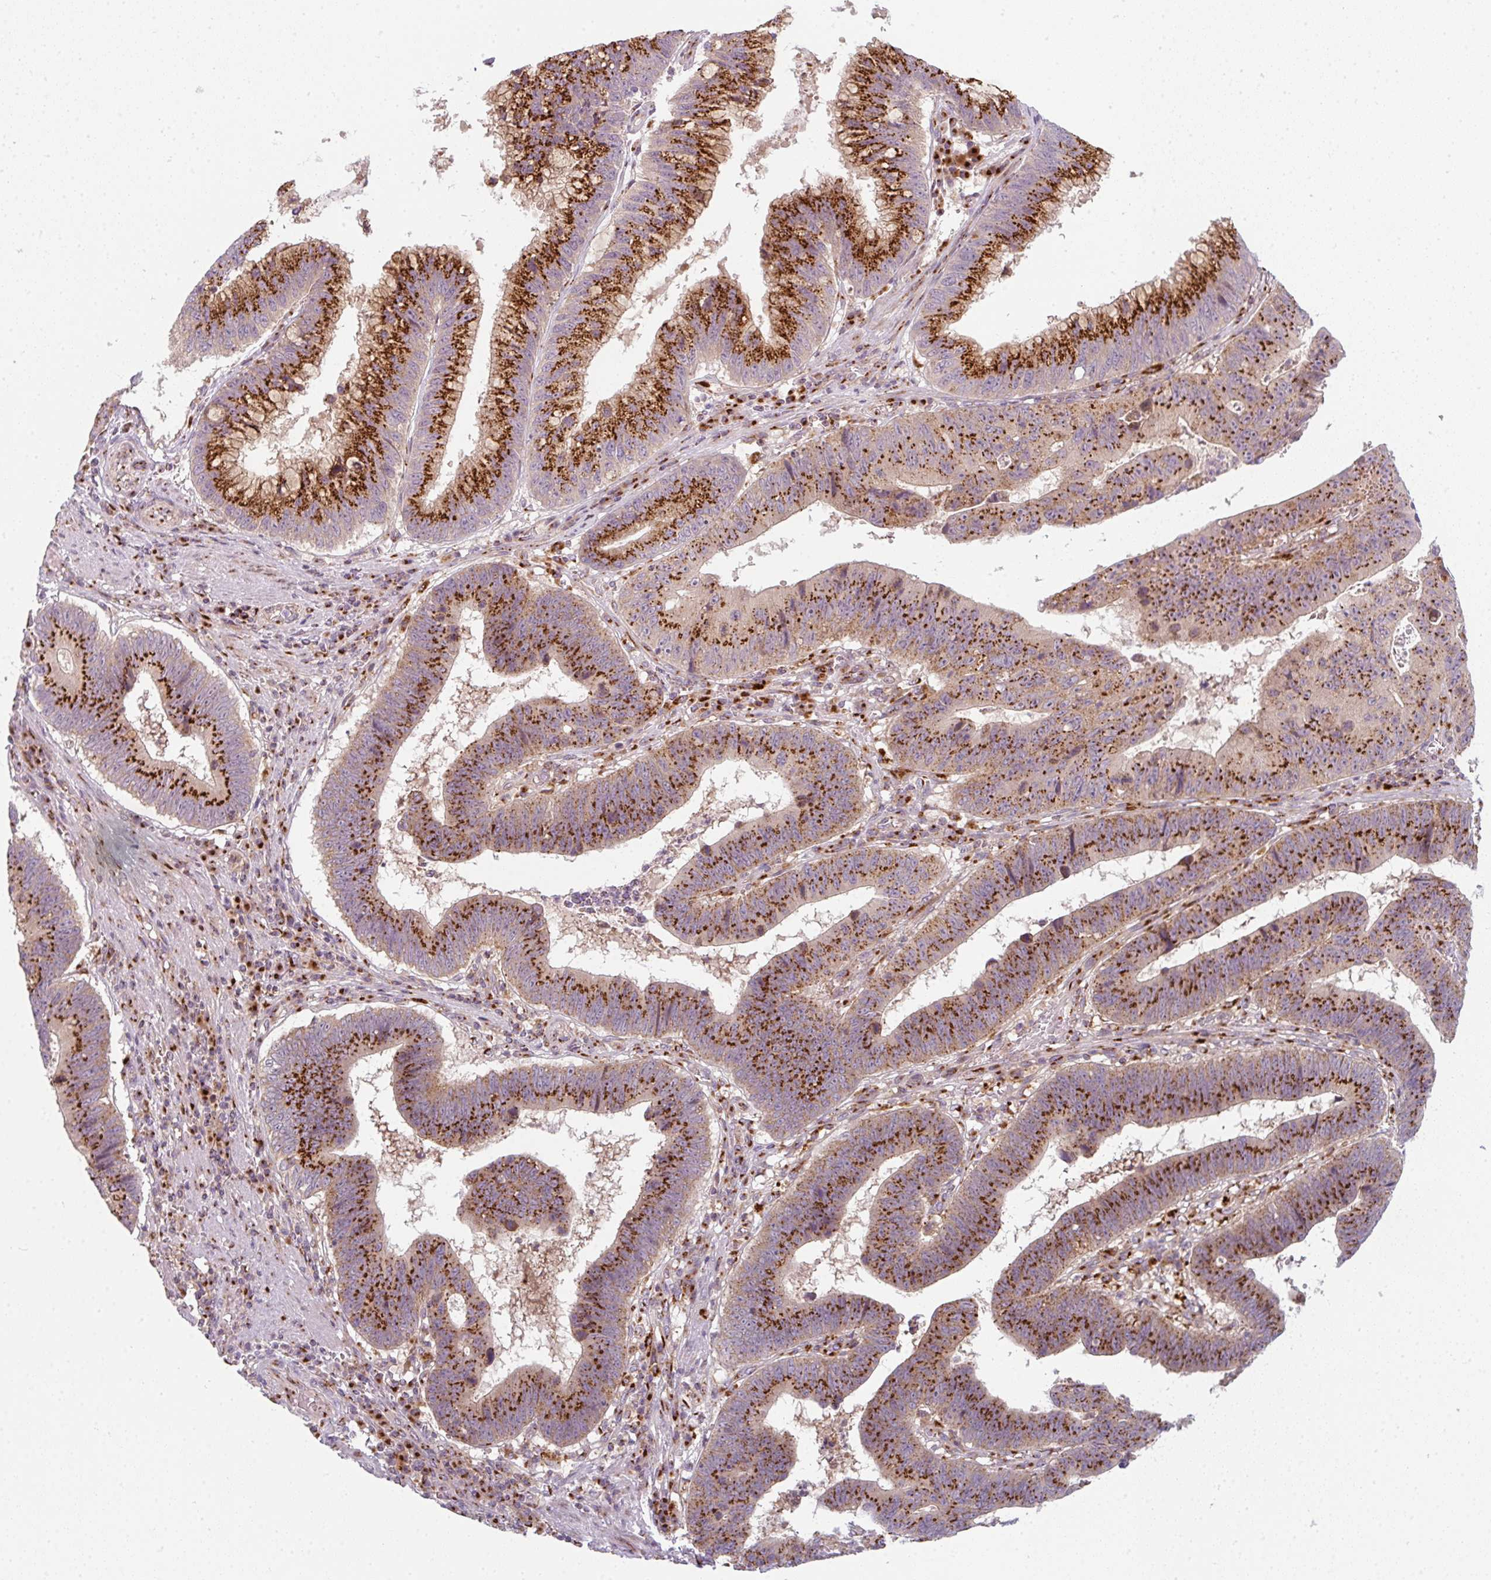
{"staining": {"intensity": "strong", "quantity": ">75%", "location": "cytoplasmic/membranous"}, "tissue": "stomach cancer", "cell_type": "Tumor cells", "image_type": "cancer", "snomed": [{"axis": "morphology", "description": "Adenocarcinoma, NOS"}, {"axis": "topography", "description": "Stomach"}], "caption": "Stomach adenocarcinoma tissue displays strong cytoplasmic/membranous positivity in approximately >75% of tumor cells", "gene": "GVQW3", "patient": {"sex": "male", "age": 59}}